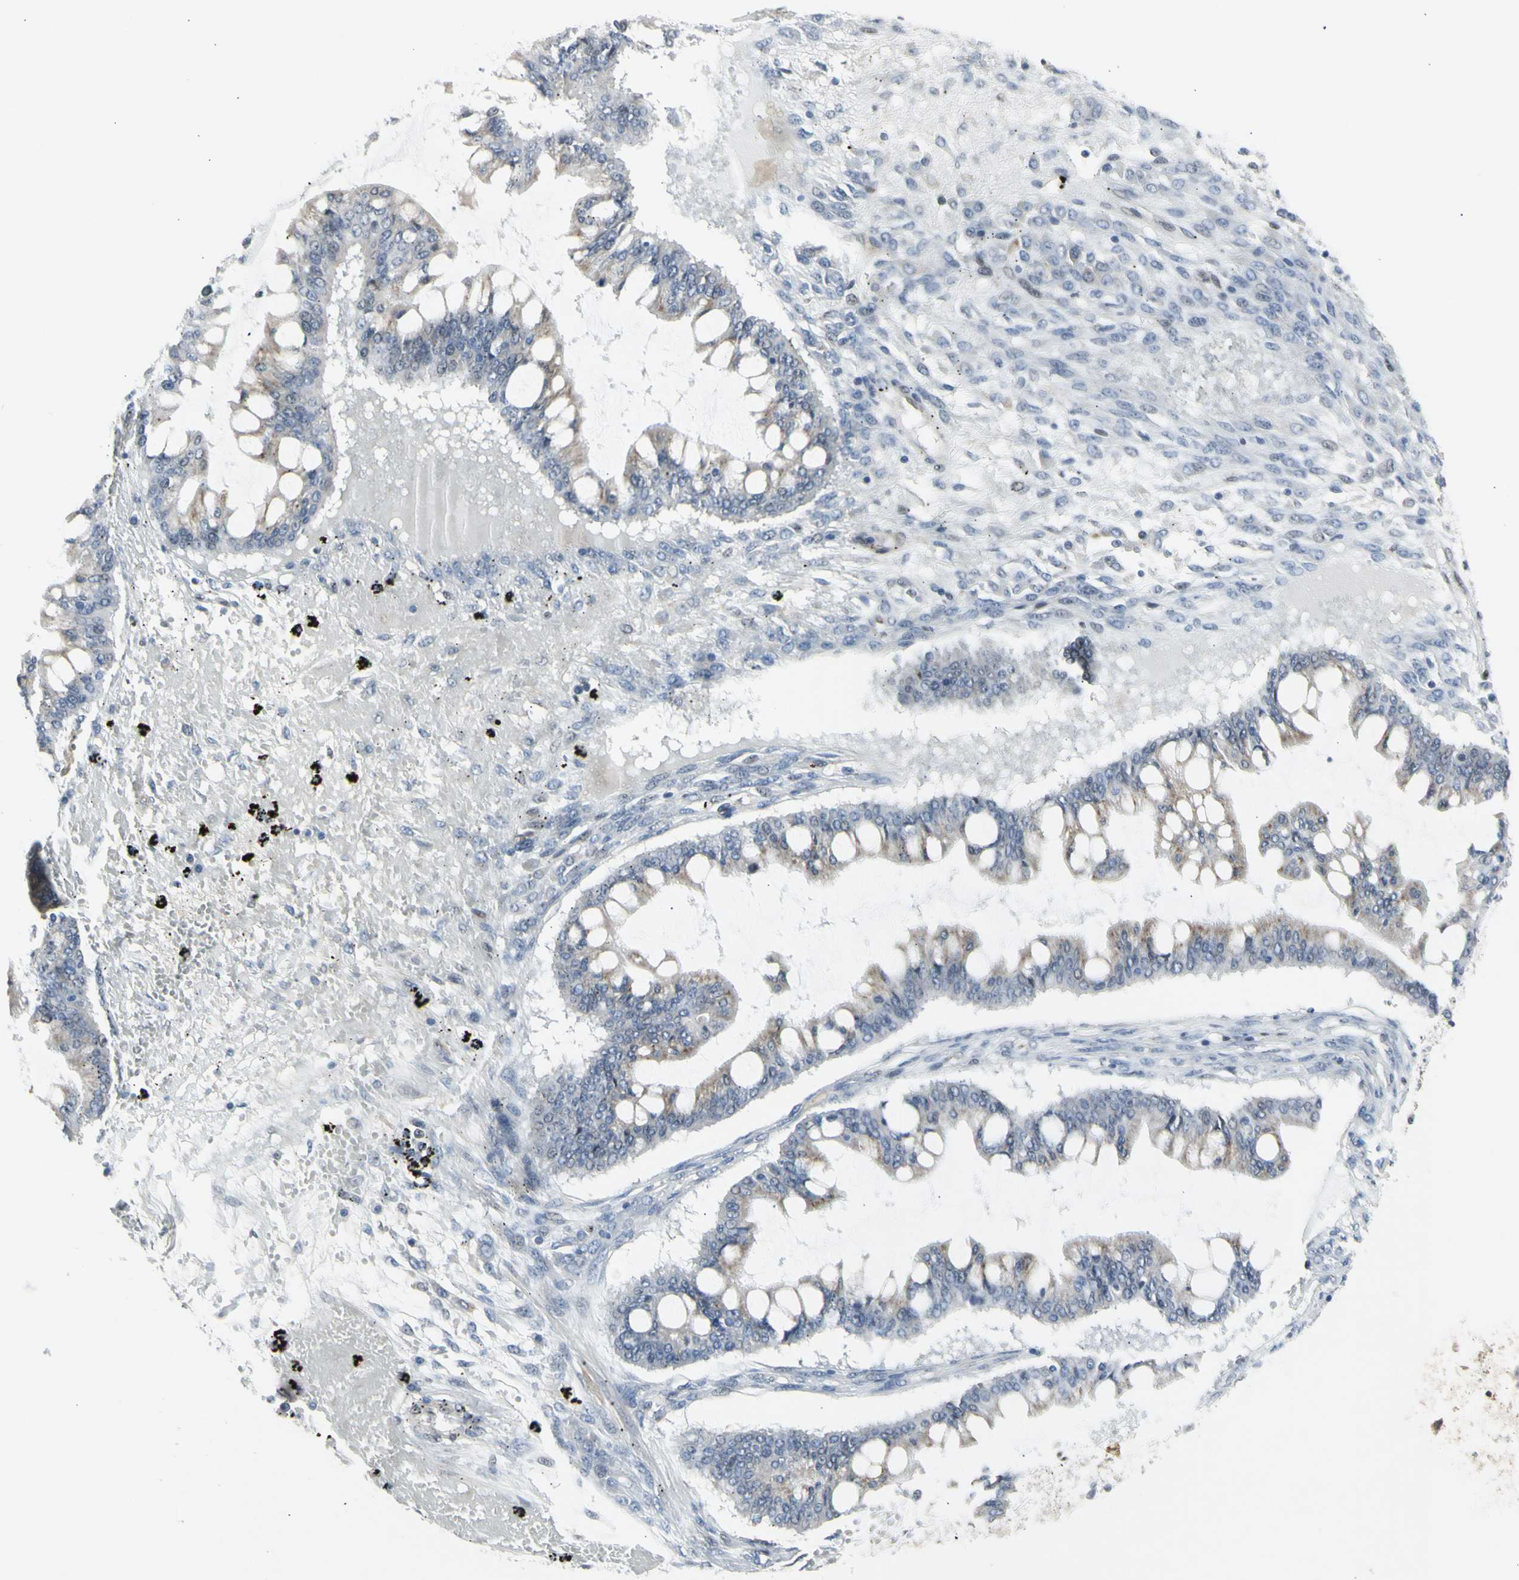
{"staining": {"intensity": "weak", "quantity": ">75%", "location": "cytoplasmic/membranous"}, "tissue": "ovarian cancer", "cell_type": "Tumor cells", "image_type": "cancer", "snomed": [{"axis": "morphology", "description": "Cystadenocarcinoma, mucinous, NOS"}, {"axis": "topography", "description": "Ovary"}], "caption": "A brown stain labels weak cytoplasmic/membranous staining of a protein in ovarian cancer (mucinous cystadenocarcinoma) tumor cells.", "gene": "DHRS7B", "patient": {"sex": "female", "age": 73}}